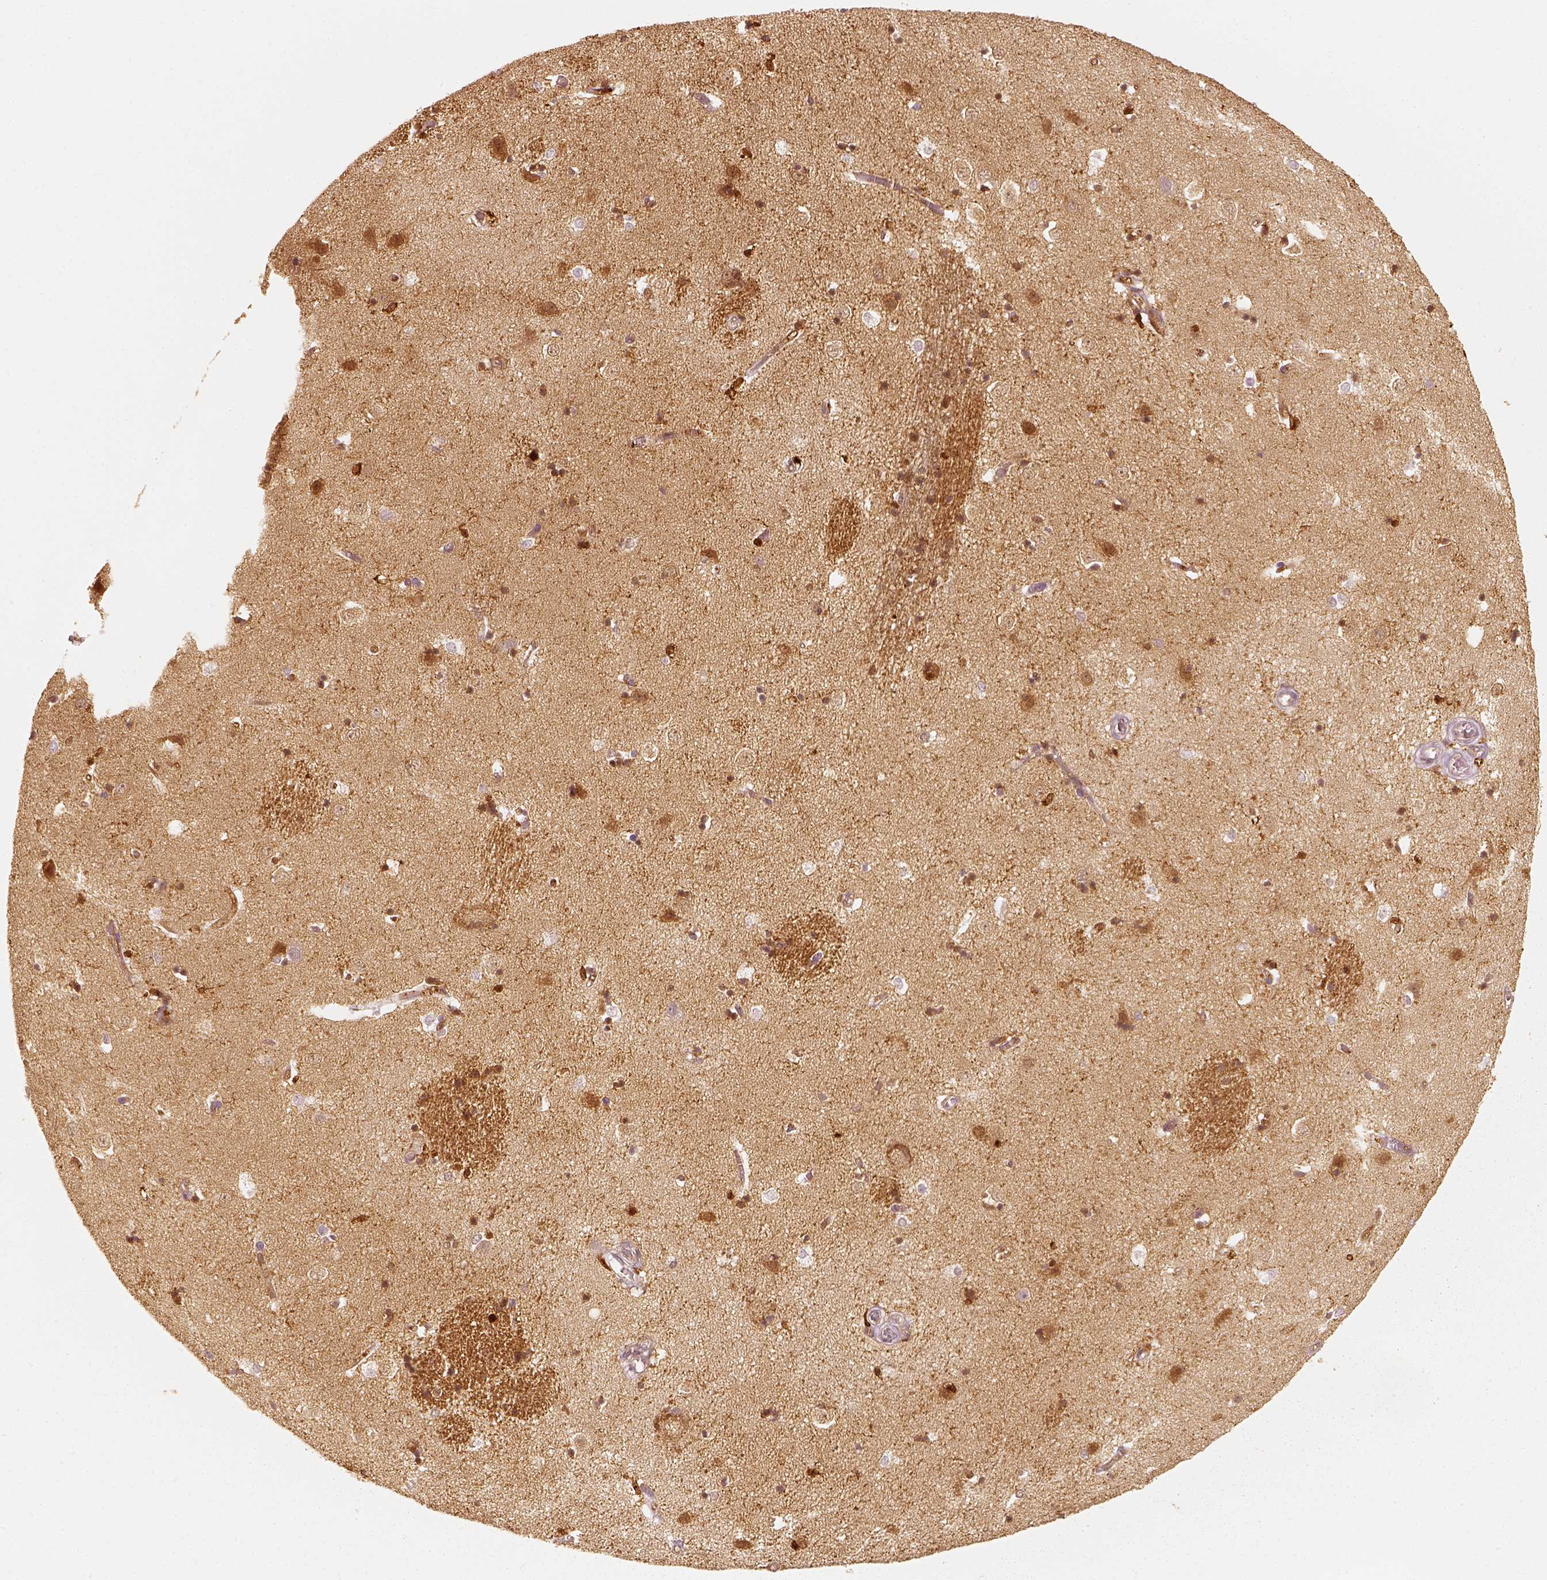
{"staining": {"intensity": "strong", "quantity": "25%-75%", "location": "cytoplasmic/membranous,nuclear"}, "tissue": "caudate", "cell_type": "Glial cells", "image_type": "normal", "snomed": [{"axis": "morphology", "description": "Normal tissue, NOS"}, {"axis": "topography", "description": "Lateral ventricle wall"}], "caption": "A brown stain labels strong cytoplasmic/membranous,nuclear positivity of a protein in glial cells of normal human caudate.", "gene": "FSCN1", "patient": {"sex": "male", "age": 54}}